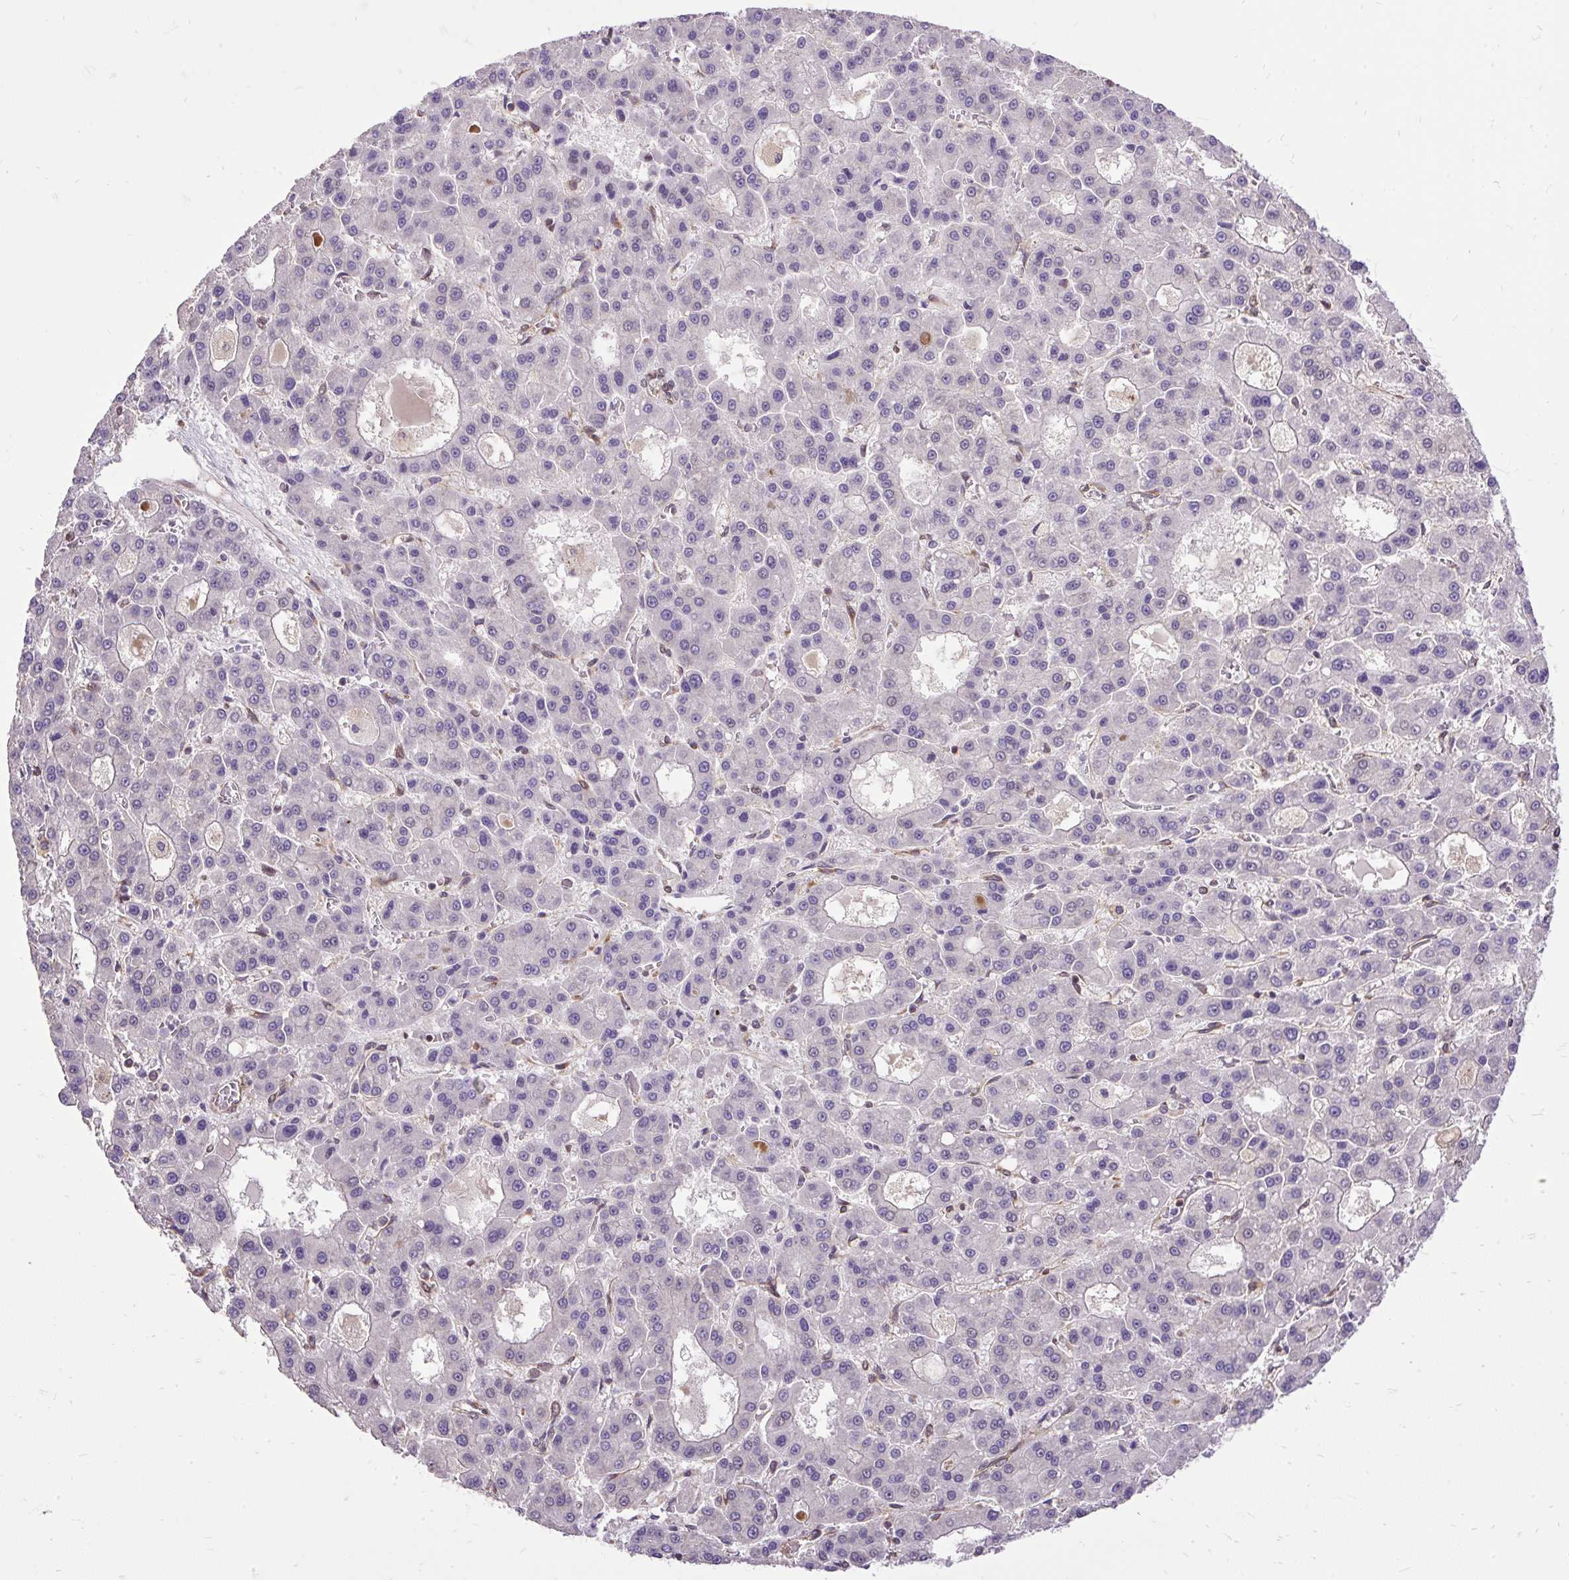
{"staining": {"intensity": "negative", "quantity": "none", "location": "none"}, "tissue": "liver cancer", "cell_type": "Tumor cells", "image_type": "cancer", "snomed": [{"axis": "morphology", "description": "Carcinoma, Hepatocellular, NOS"}, {"axis": "topography", "description": "Liver"}], "caption": "The photomicrograph demonstrates no significant expression in tumor cells of liver hepatocellular carcinoma.", "gene": "TRIM17", "patient": {"sex": "male", "age": 70}}